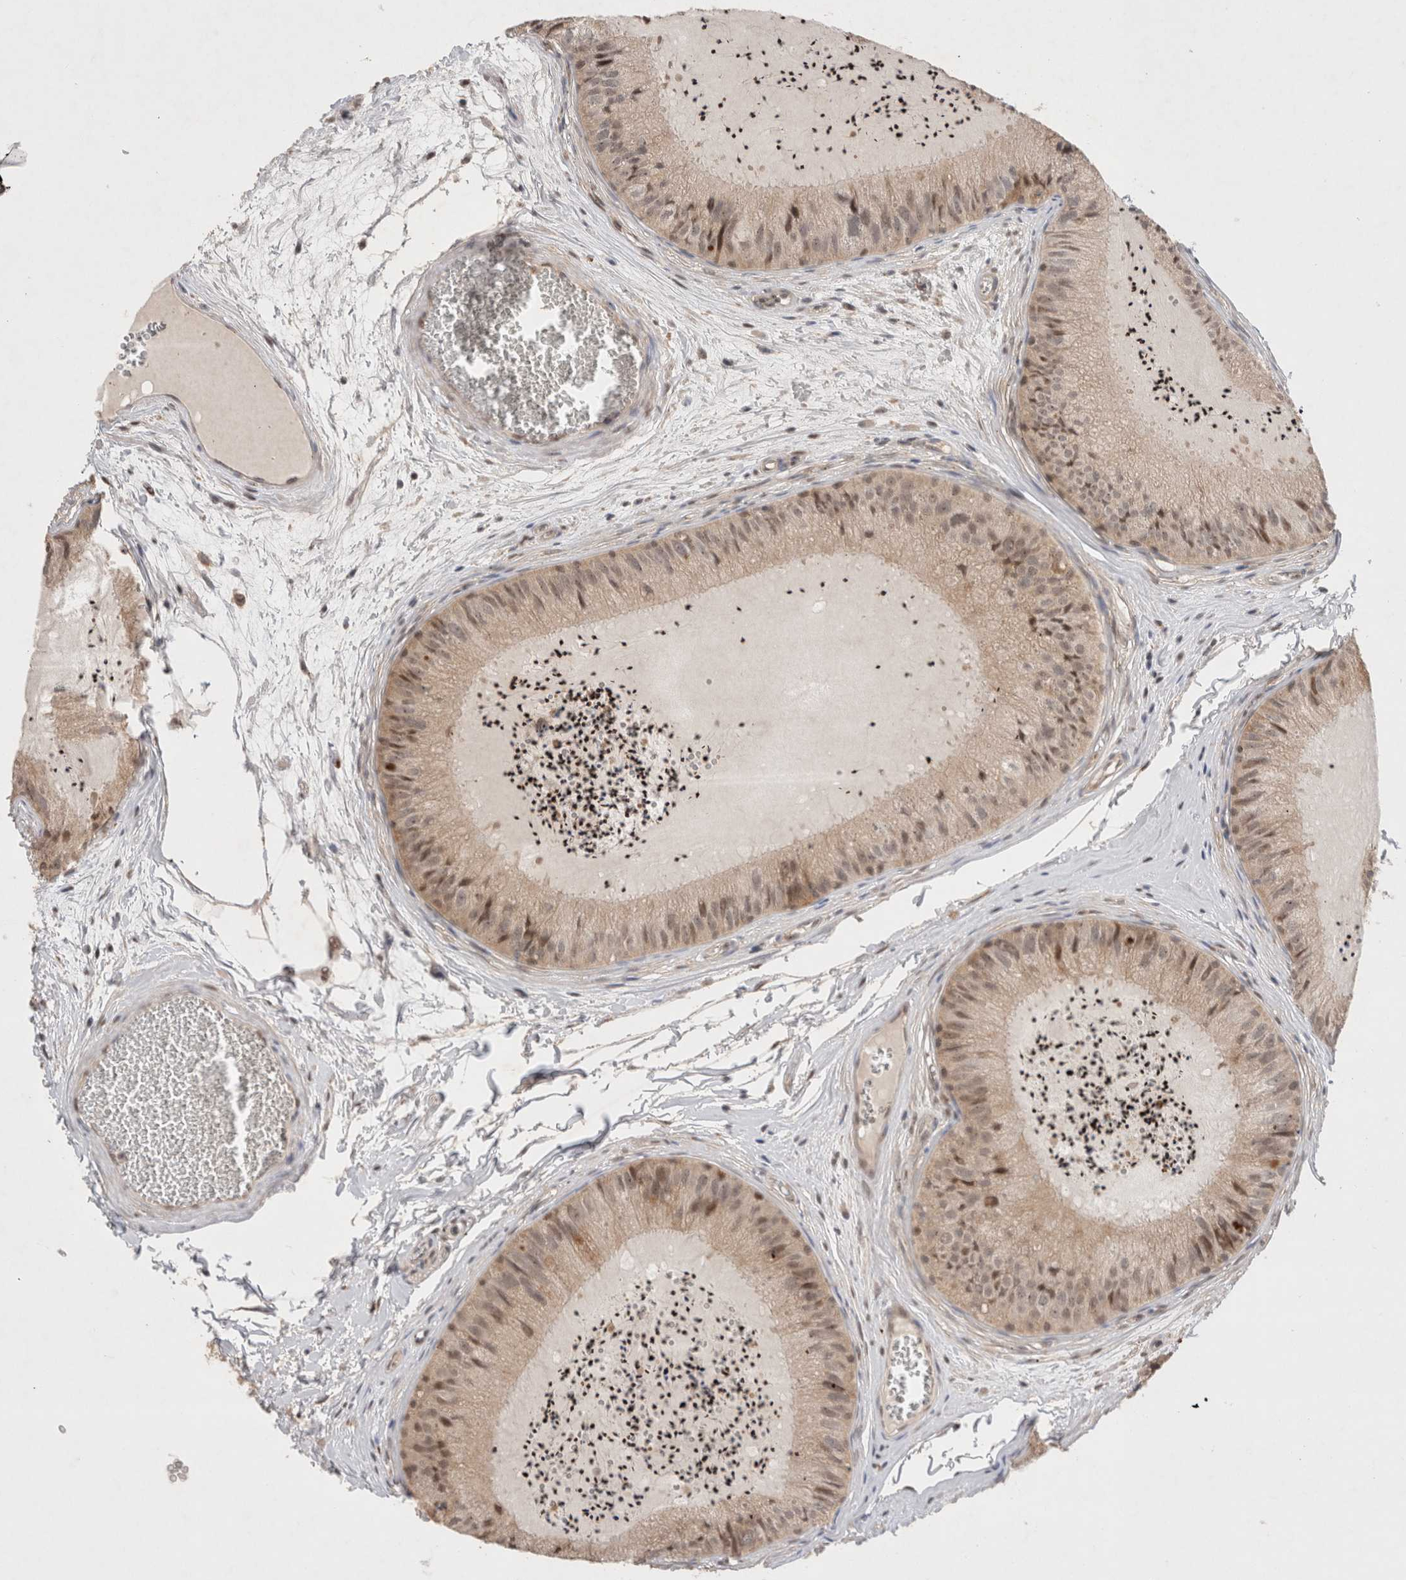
{"staining": {"intensity": "moderate", "quantity": "25%-75%", "location": "cytoplasmic/membranous"}, "tissue": "epididymis", "cell_type": "Glandular cells", "image_type": "normal", "snomed": [{"axis": "morphology", "description": "Normal tissue, NOS"}, {"axis": "topography", "description": "Epididymis"}], "caption": "A brown stain highlights moderate cytoplasmic/membranous positivity of a protein in glandular cells of benign epididymis. (DAB IHC with brightfield microscopy, high magnification).", "gene": "SLC29A1", "patient": {"sex": "male", "age": 31}}